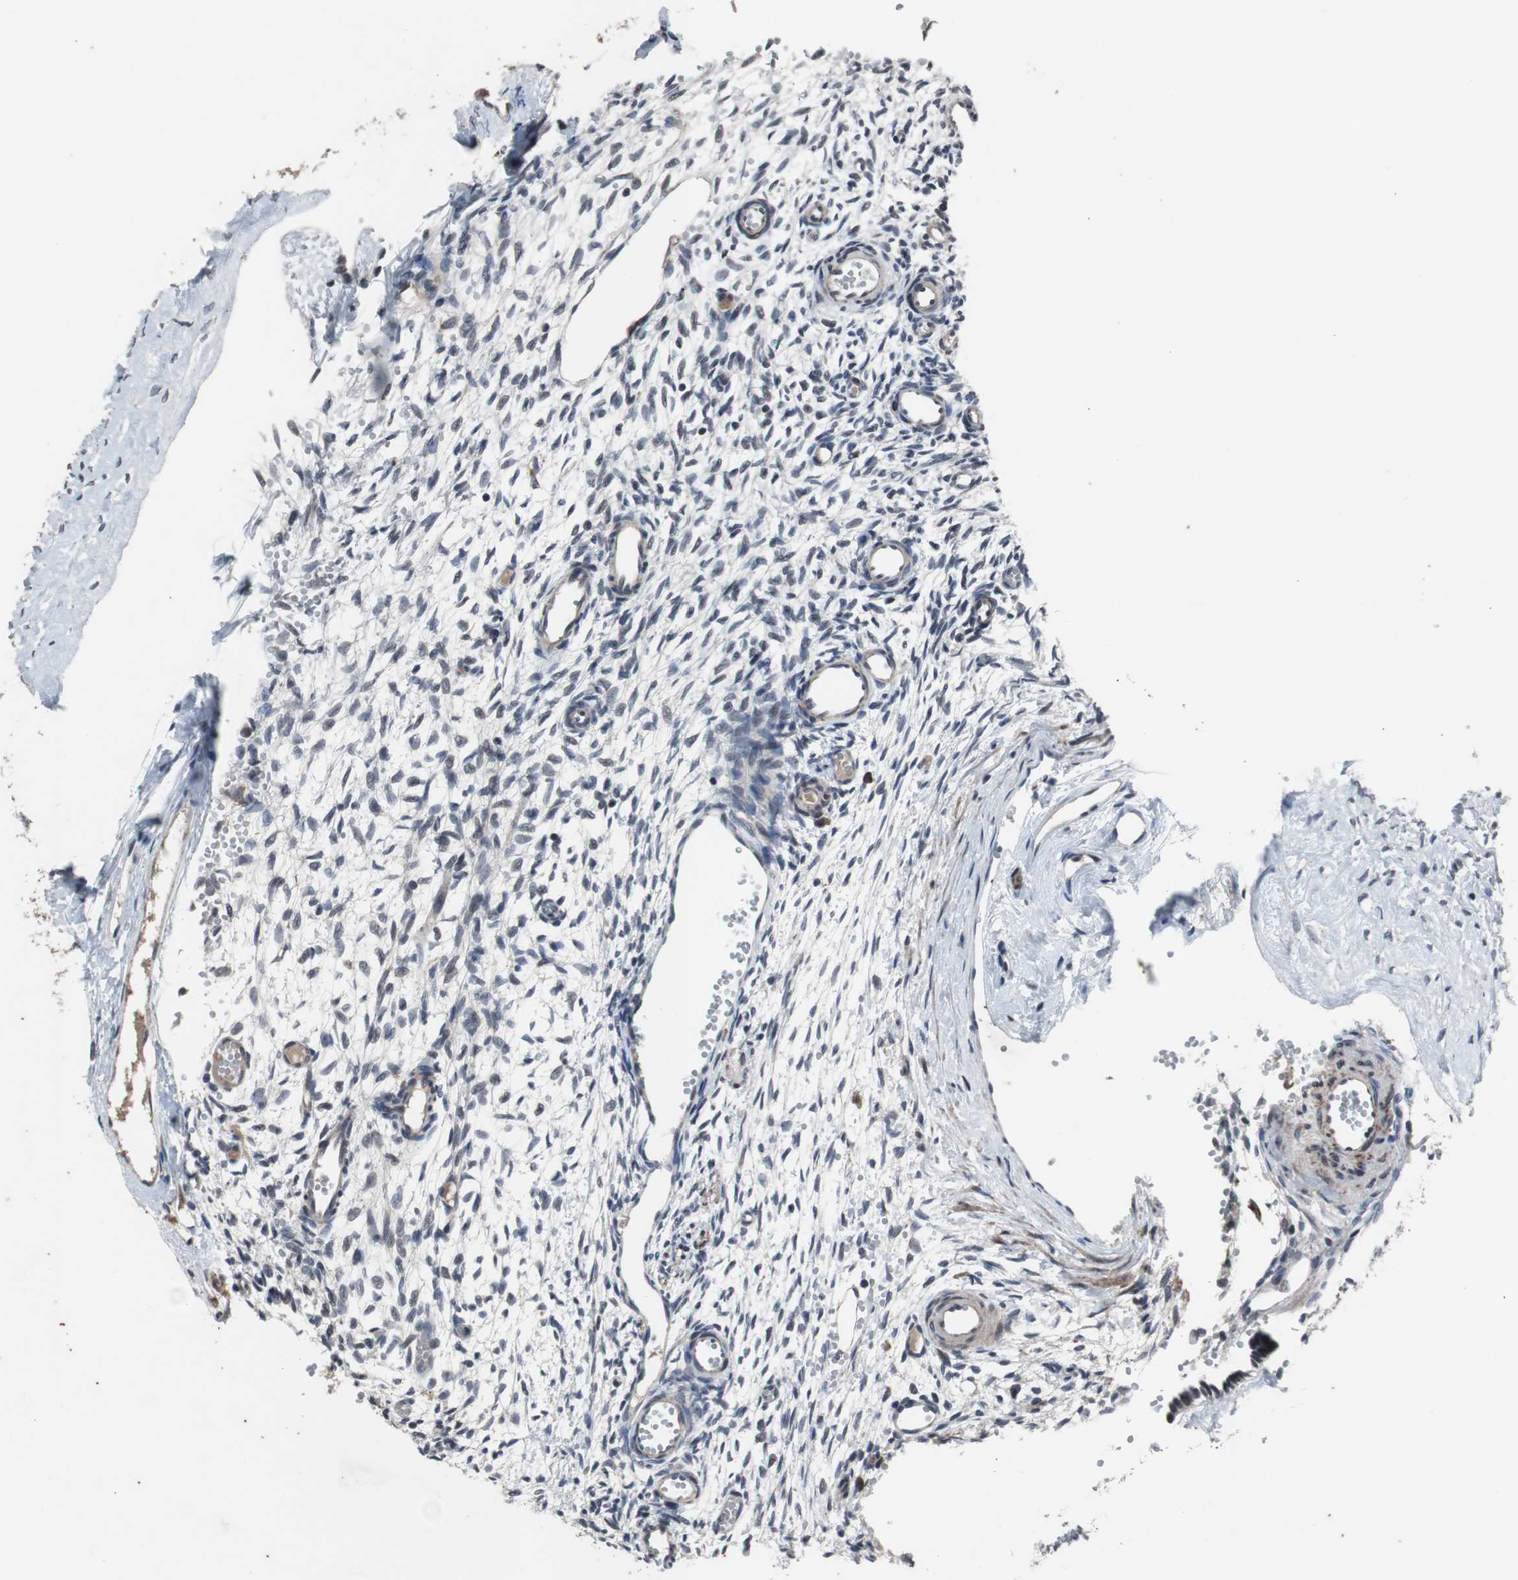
{"staining": {"intensity": "weak", "quantity": "<25%", "location": "cytoplasmic/membranous"}, "tissue": "ovary", "cell_type": "Ovarian stroma cells", "image_type": "normal", "snomed": [{"axis": "morphology", "description": "Normal tissue, NOS"}, {"axis": "topography", "description": "Ovary"}], "caption": "IHC photomicrograph of benign ovary stained for a protein (brown), which demonstrates no positivity in ovarian stroma cells.", "gene": "CRADD", "patient": {"sex": "female", "age": 35}}